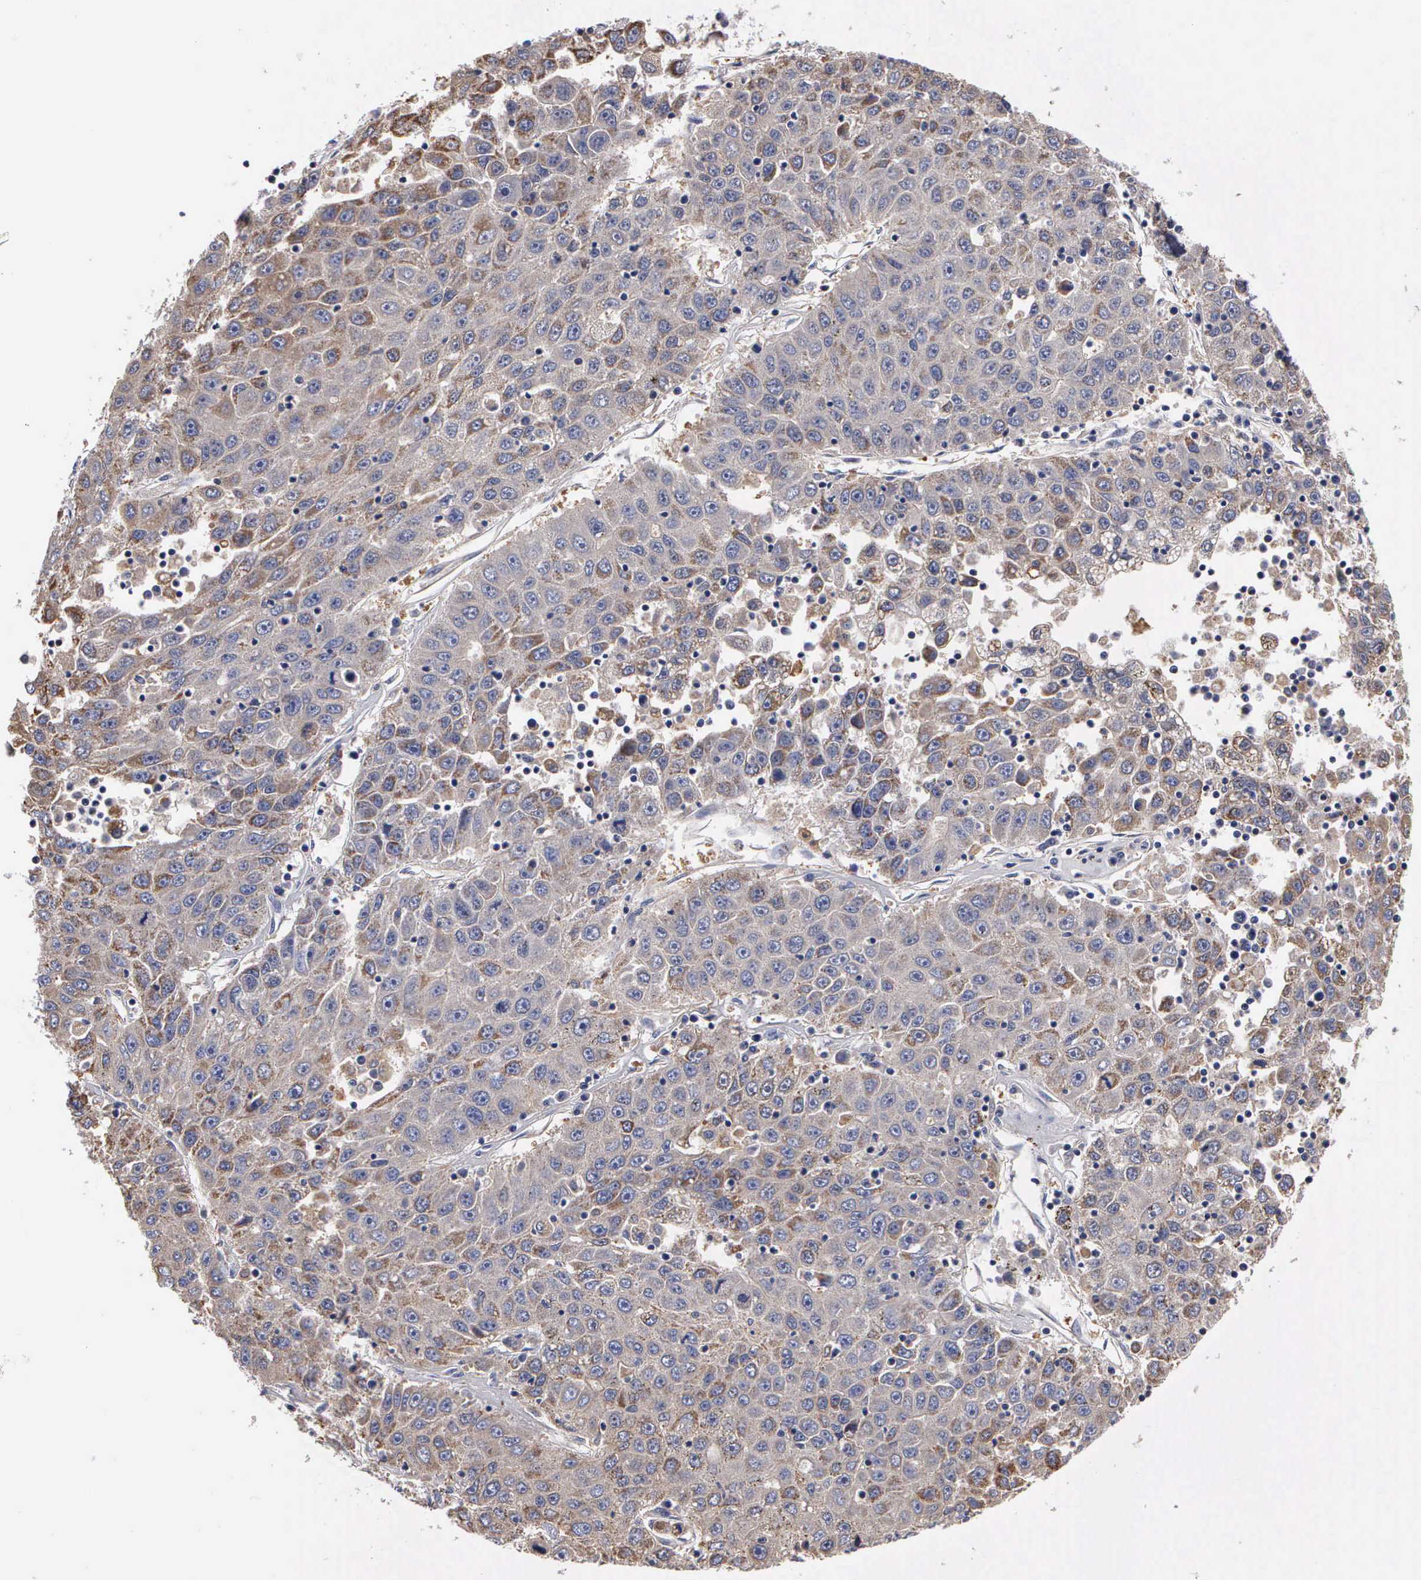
{"staining": {"intensity": "weak", "quantity": ">75%", "location": "cytoplasmic/membranous"}, "tissue": "liver cancer", "cell_type": "Tumor cells", "image_type": "cancer", "snomed": [{"axis": "morphology", "description": "Carcinoma, Hepatocellular, NOS"}, {"axis": "topography", "description": "Liver"}], "caption": "A brown stain labels weak cytoplasmic/membranous expression of a protein in human liver hepatocellular carcinoma tumor cells. (brown staining indicates protein expression, while blue staining denotes nuclei).", "gene": "PTGS2", "patient": {"sex": "male", "age": 49}}